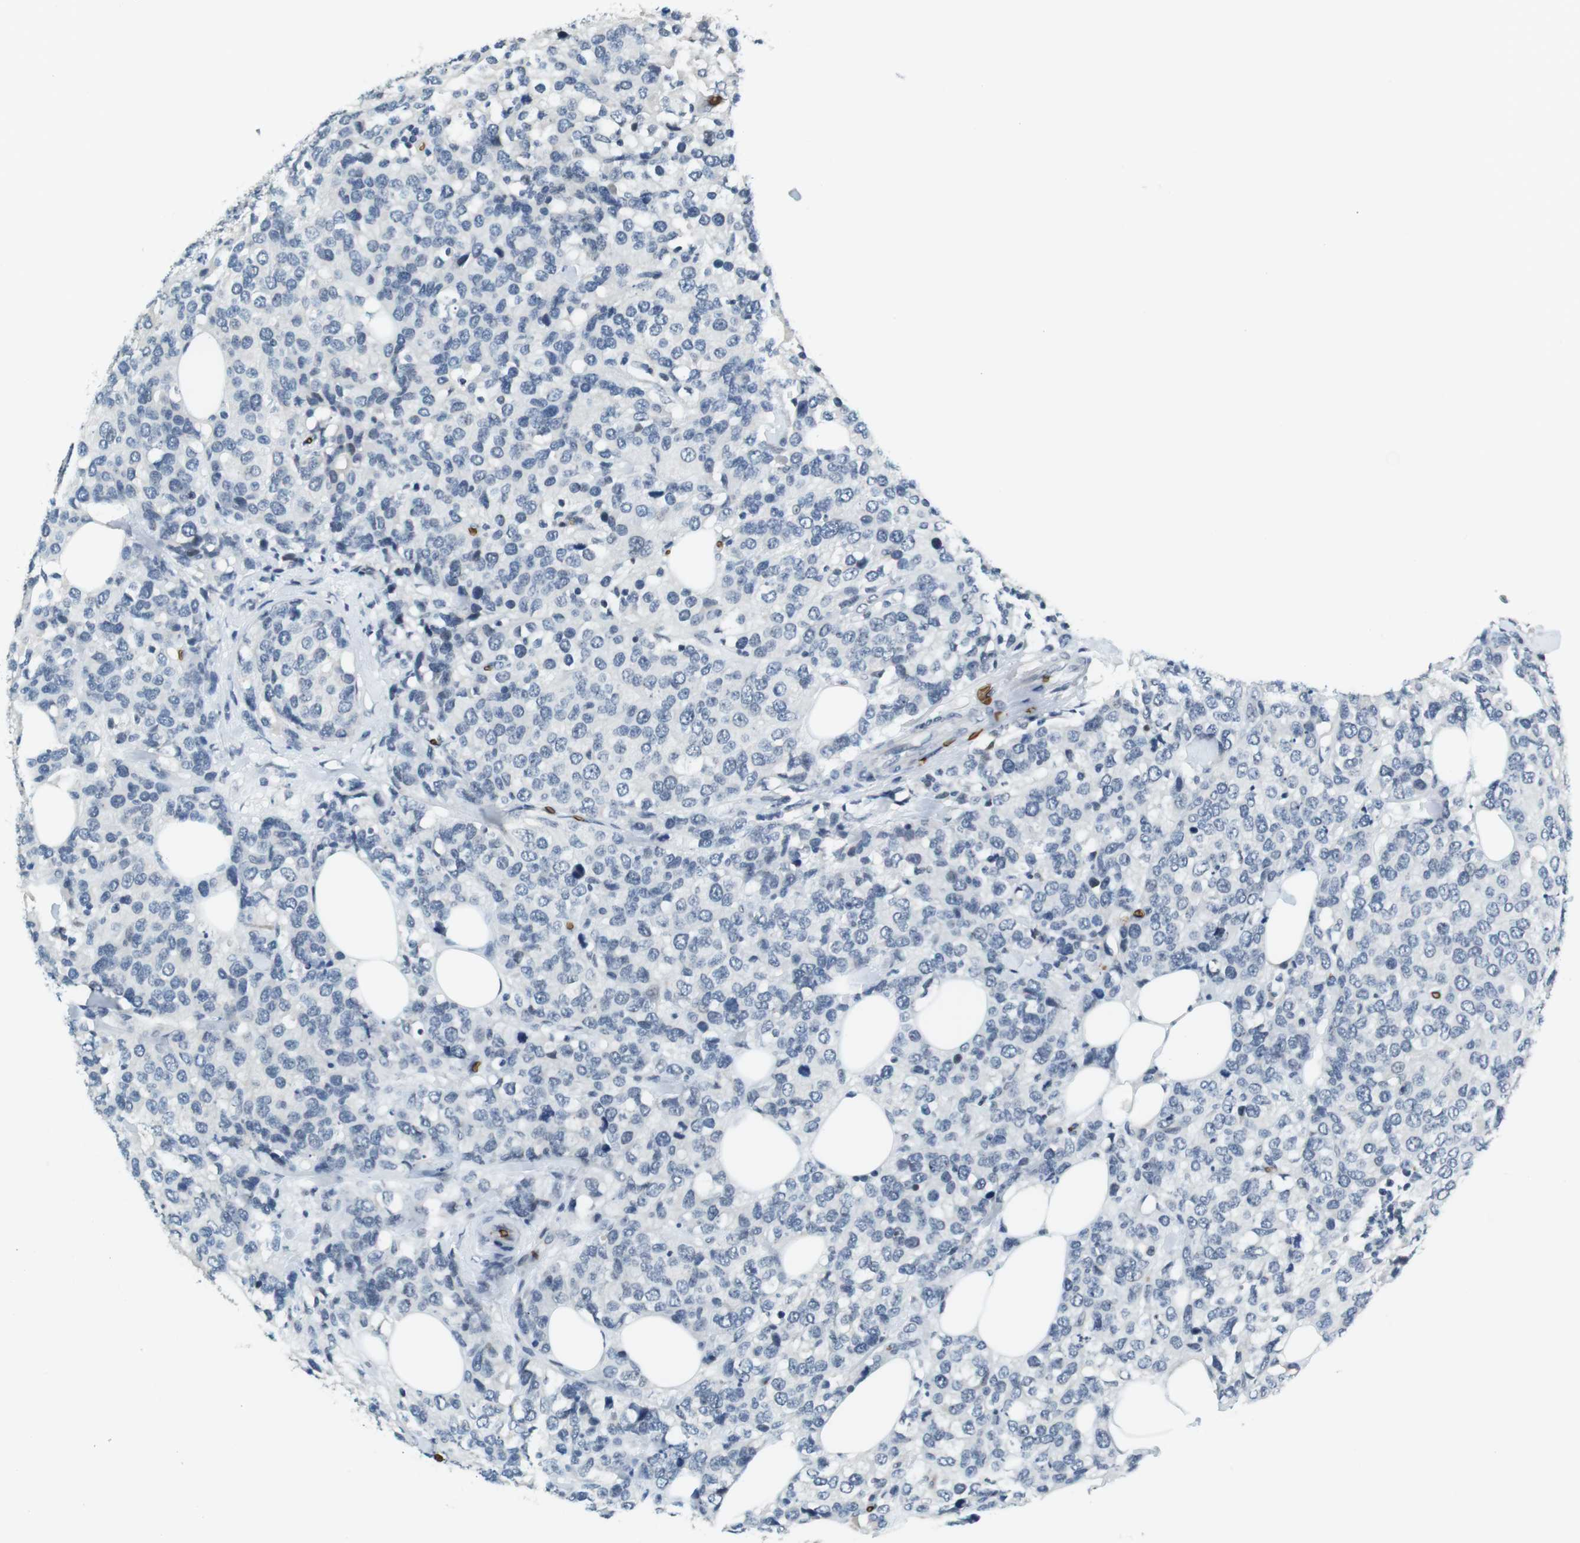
{"staining": {"intensity": "negative", "quantity": "none", "location": "none"}, "tissue": "breast cancer", "cell_type": "Tumor cells", "image_type": "cancer", "snomed": [{"axis": "morphology", "description": "Lobular carcinoma"}, {"axis": "topography", "description": "Breast"}], "caption": "An image of lobular carcinoma (breast) stained for a protein demonstrates no brown staining in tumor cells. Brightfield microscopy of immunohistochemistry (IHC) stained with DAB (brown) and hematoxylin (blue), captured at high magnification.", "gene": "SLC4A1", "patient": {"sex": "female", "age": 59}}